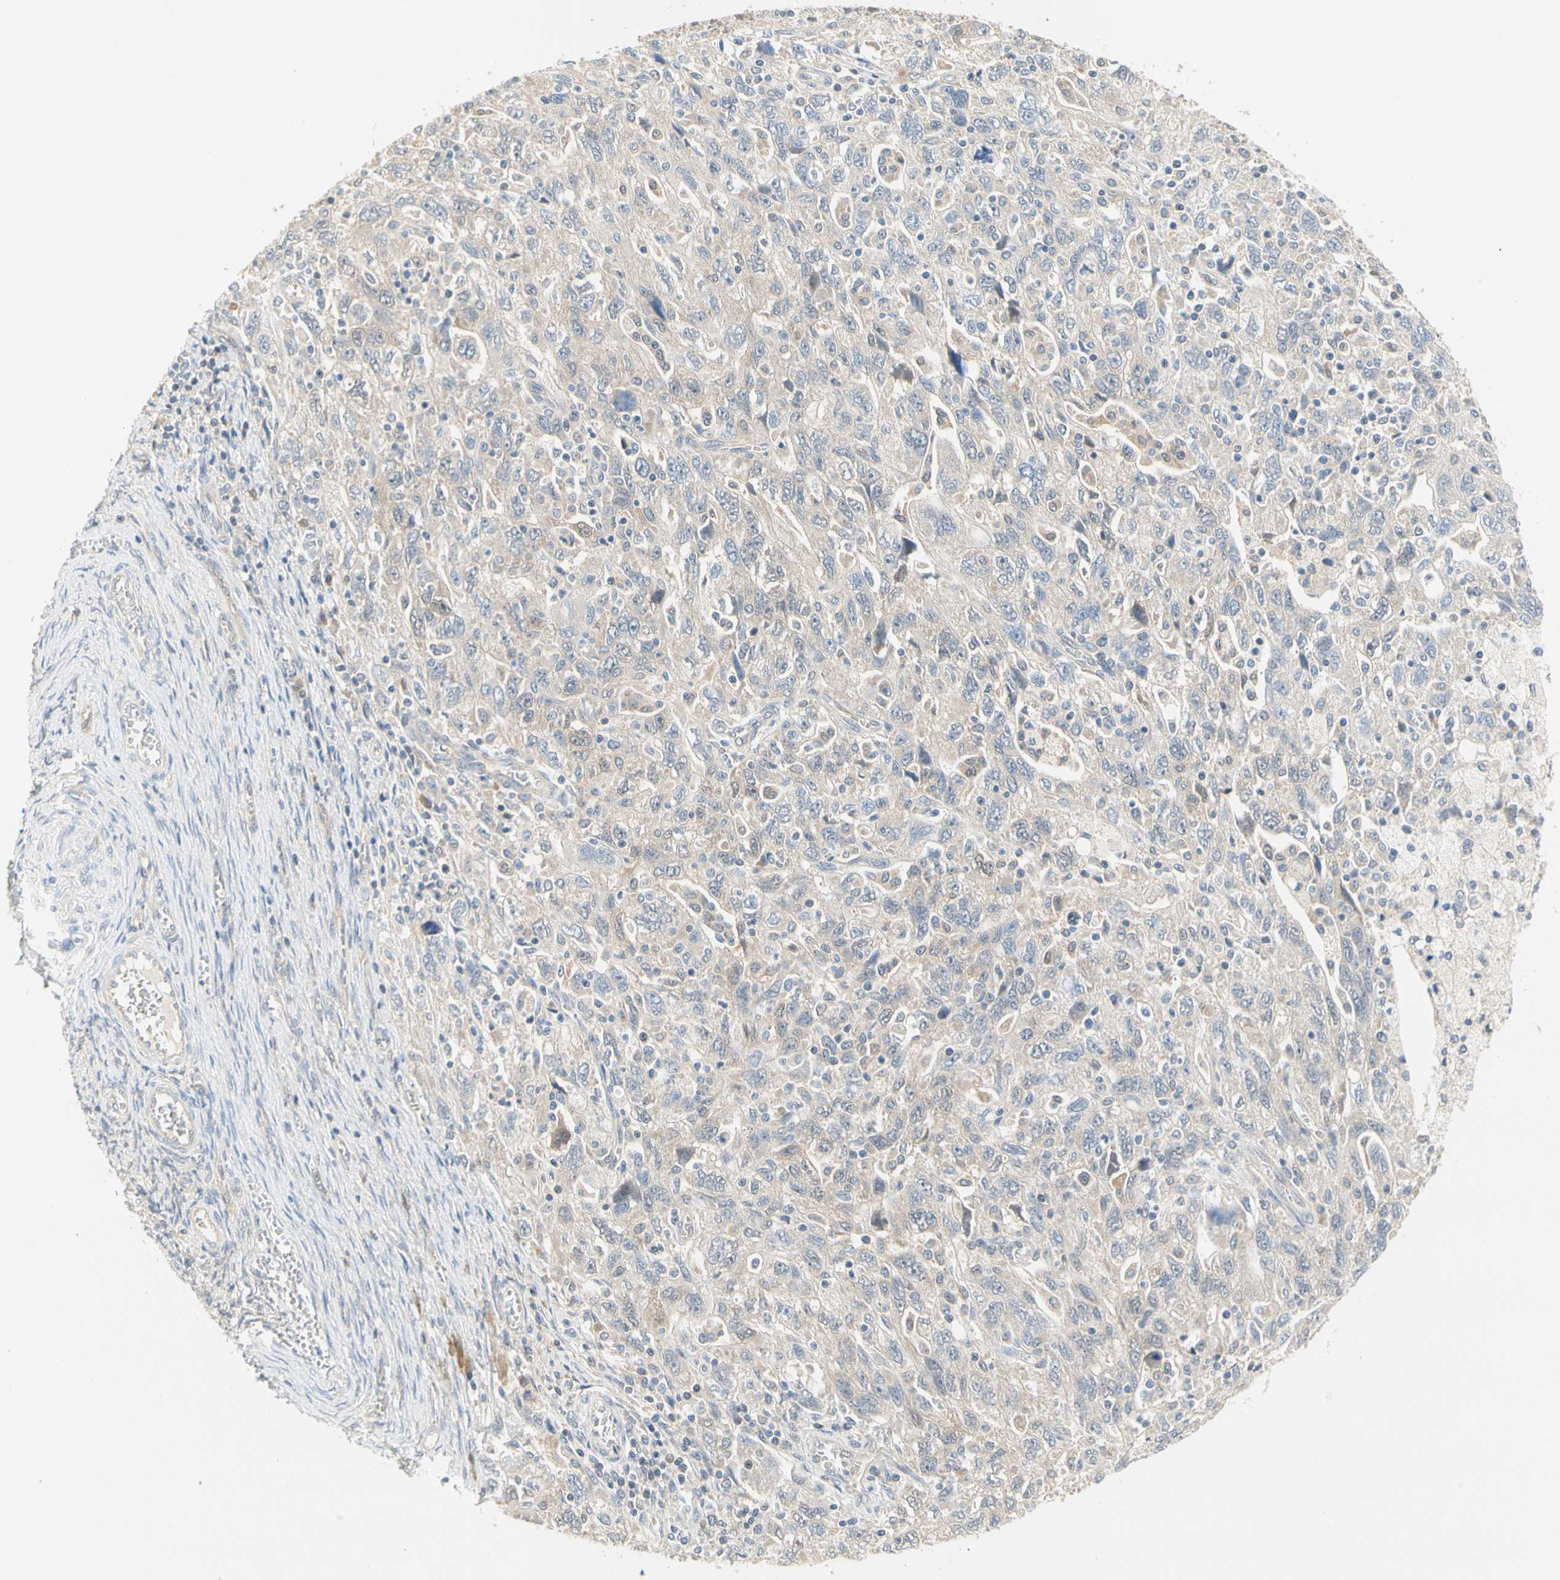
{"staining": {"intensity": "weak", "quantity": ">75%", "location": "cytoplasmic/membranous"}, "tissue": "ovarian cancer", "cell_type": "Tumor cells", "image_type": "cancer", "snomed": [{"axis": "morphology", "description": "Carcinoma, NOS"}, {"axis": "morphology", "description": "Cystadenocarcinoma, serous, NOS"}, {"axis": "topography", "description": "Ovary"}], "caption": "Tumor cells reveal low levels of weak cytoplasmic/membranous positivity in about >75% of cells in carcinoma (ovarian). (Stains: DAB in brown, nuclei in blue, Microscopy: brightfield microscopy at high magnification).", "gene": "MPI", "patient": {"sex": "female", "age": 69}}